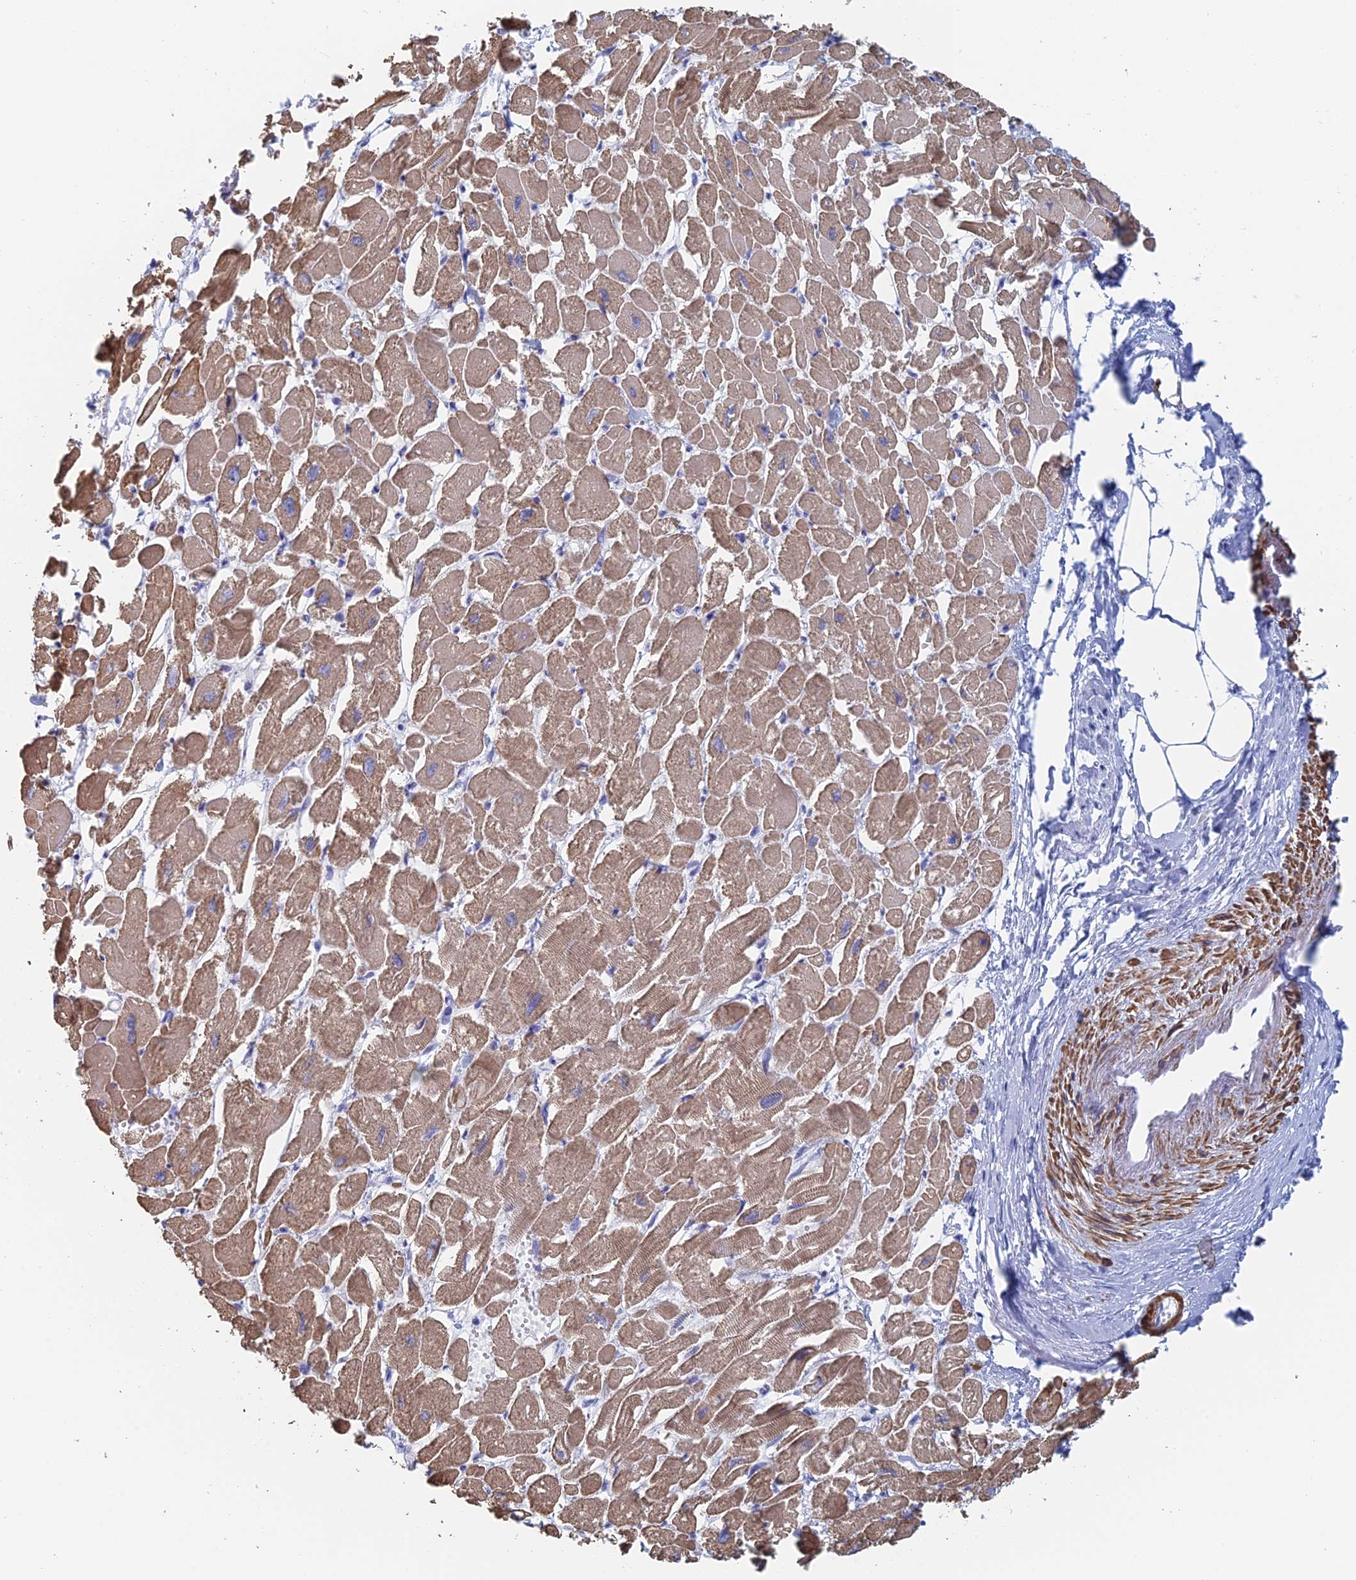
{"staining": {"intensity": "moderate", "quantity": ">75%", "location": "cytoplasmic/membranous"}, "tissue": "heart muscle", "cell_type": "Cardiomyocytes", "image_type": "normal", "snomed": [{"axis": "morphology", "description": "Normal tissue, NOS"}, {"axis": "topography", "description": "Heart"}], "caption": "Heart muscle stained with a brown dye shows moderate cytoplasmic/membranous positive staining in about >75% of cardiomyocytes.", "gene": "KCNK18", "patient": {"sex": "male", "age": 54}}